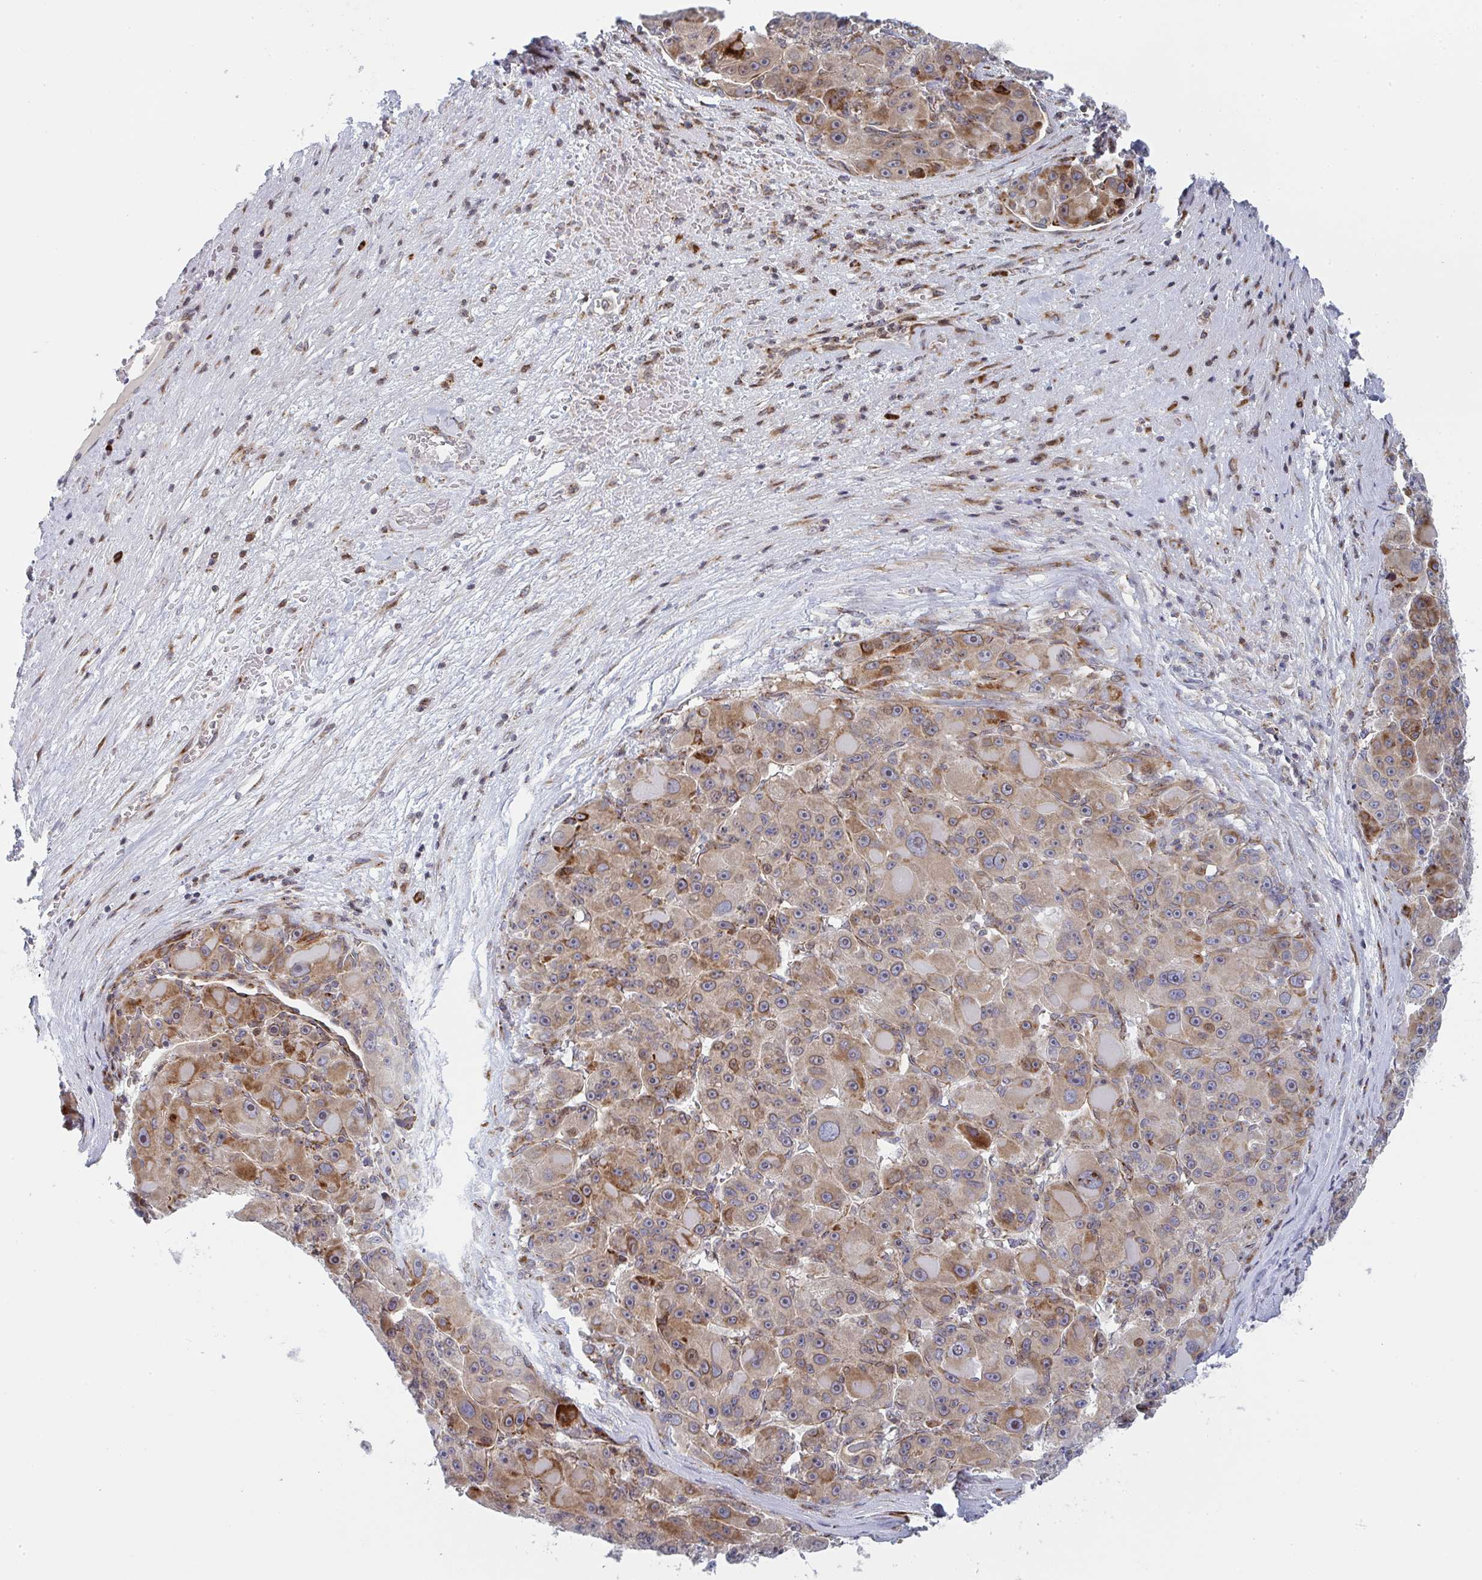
{"staining": {"intensity": "moderate", "quantity": ">75%", "location": "cytoplasmic/membranous"}, "tissue": "liver cancer", "cell_type": "Tumor cells", "image_type": "cancer", "snomed": [{"axis": "morphology", "description": "Carcinoma, Hepatocellular, NOS"}, {"axis": "topography", "description": "Liver"}], "caption": "This image shows liver cancer (hepatocellular carcinoma) stained with IHC to label a protein in brown. The cytoplasmic/membranous of tumor cells show moderate positivity for the protein. Nuclei are counter-stained blue.", "gene": "PRKCH", "patient": {"sex": "male", "age": 76}}